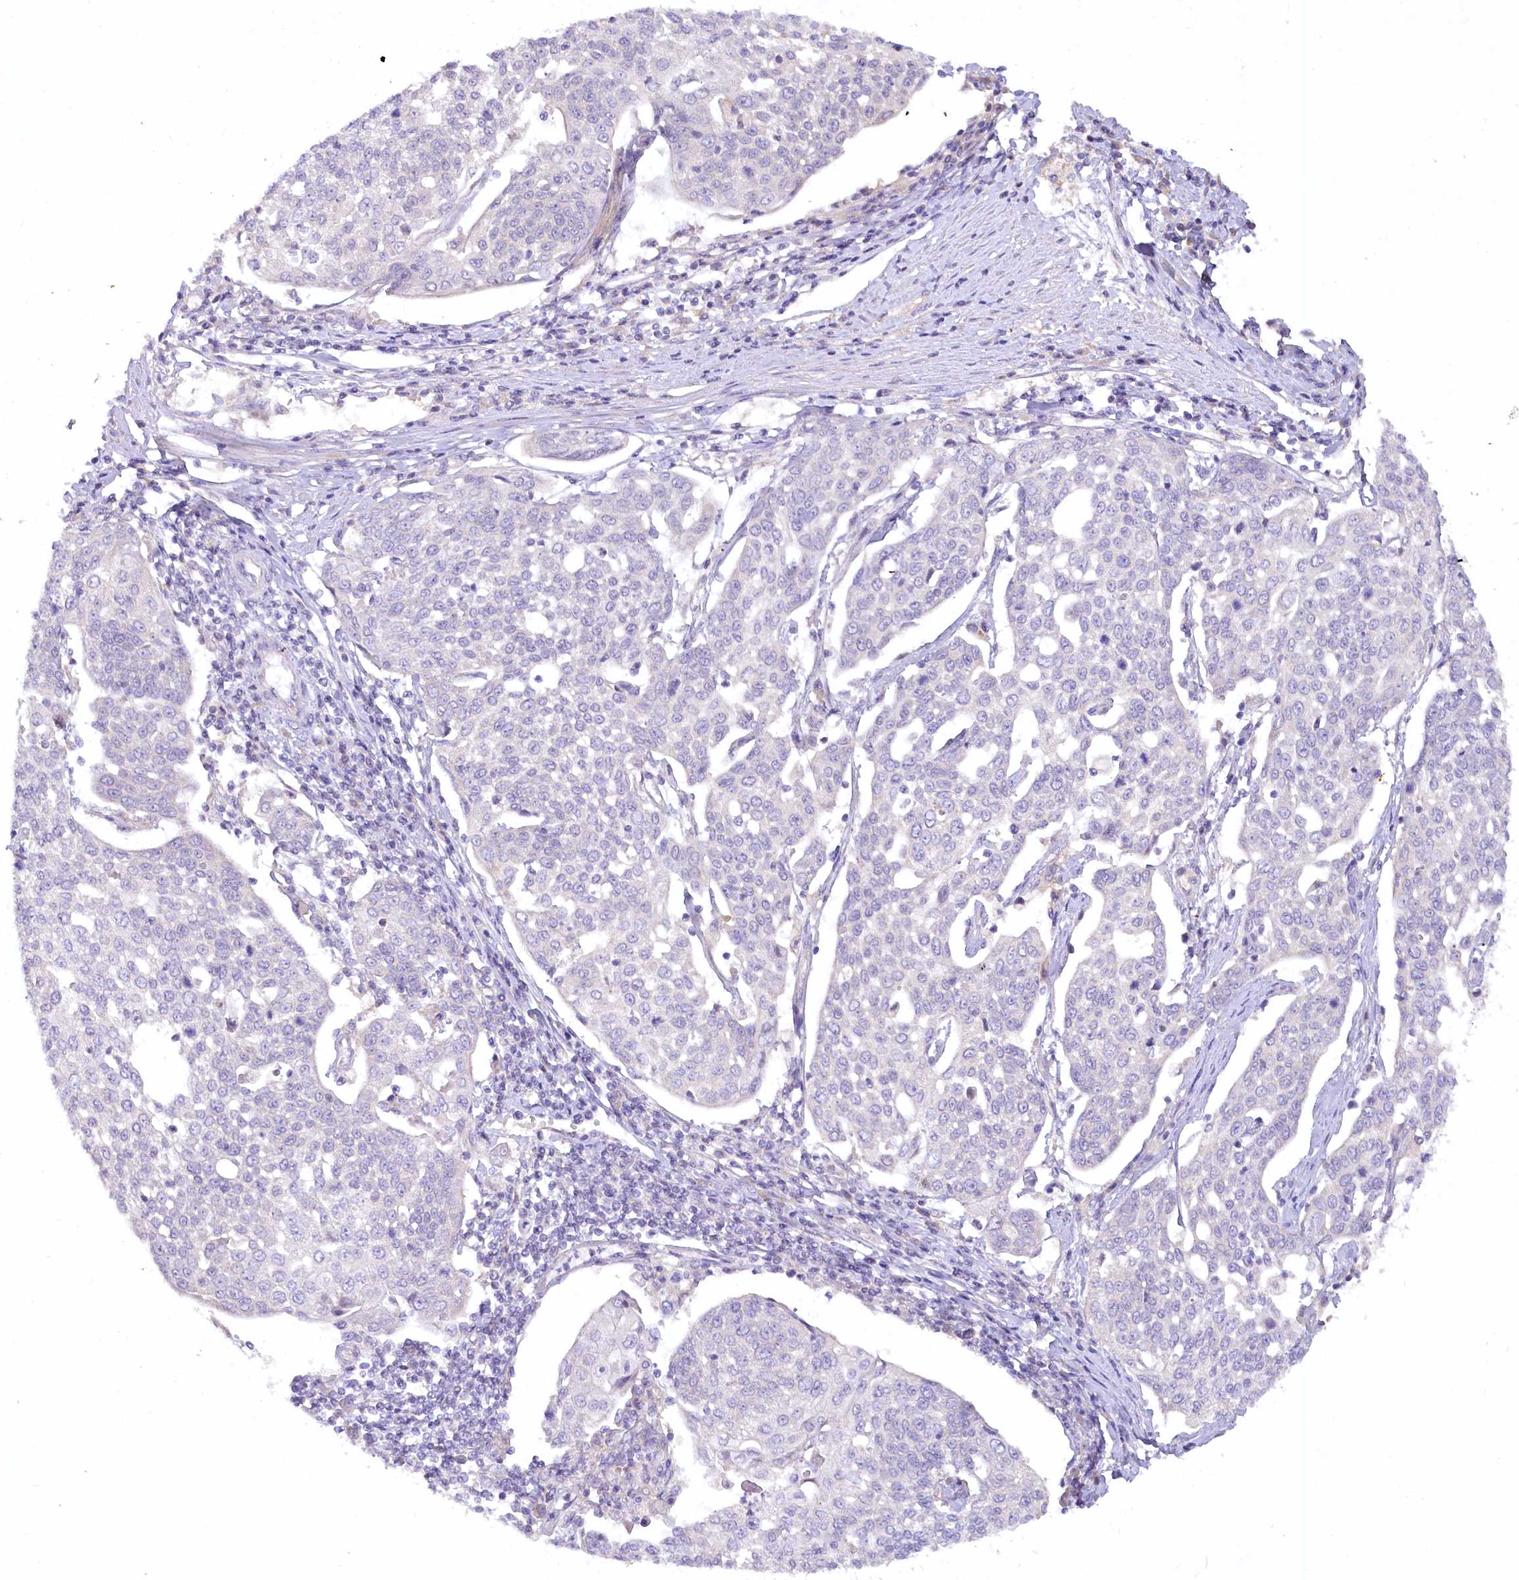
{"staining": {"intensity": "negative", "quantity": "none", "location": "none"}, "tissue": "cervical cancer", "cell_type": "Tumor cells", "image_type": "cancer", "snomed": [{"axis": "morphology", "description": "Squamous cell carcinoma, NOS"}, {"axis": "topography", "description": "Cervix"}], "caption": "IHC of cervical cancer (squamous cell carcinoma) exhibits no staining in tumor cells.", "gene": "EFHC2", "patient": {"sex": "female", "age": 34}}